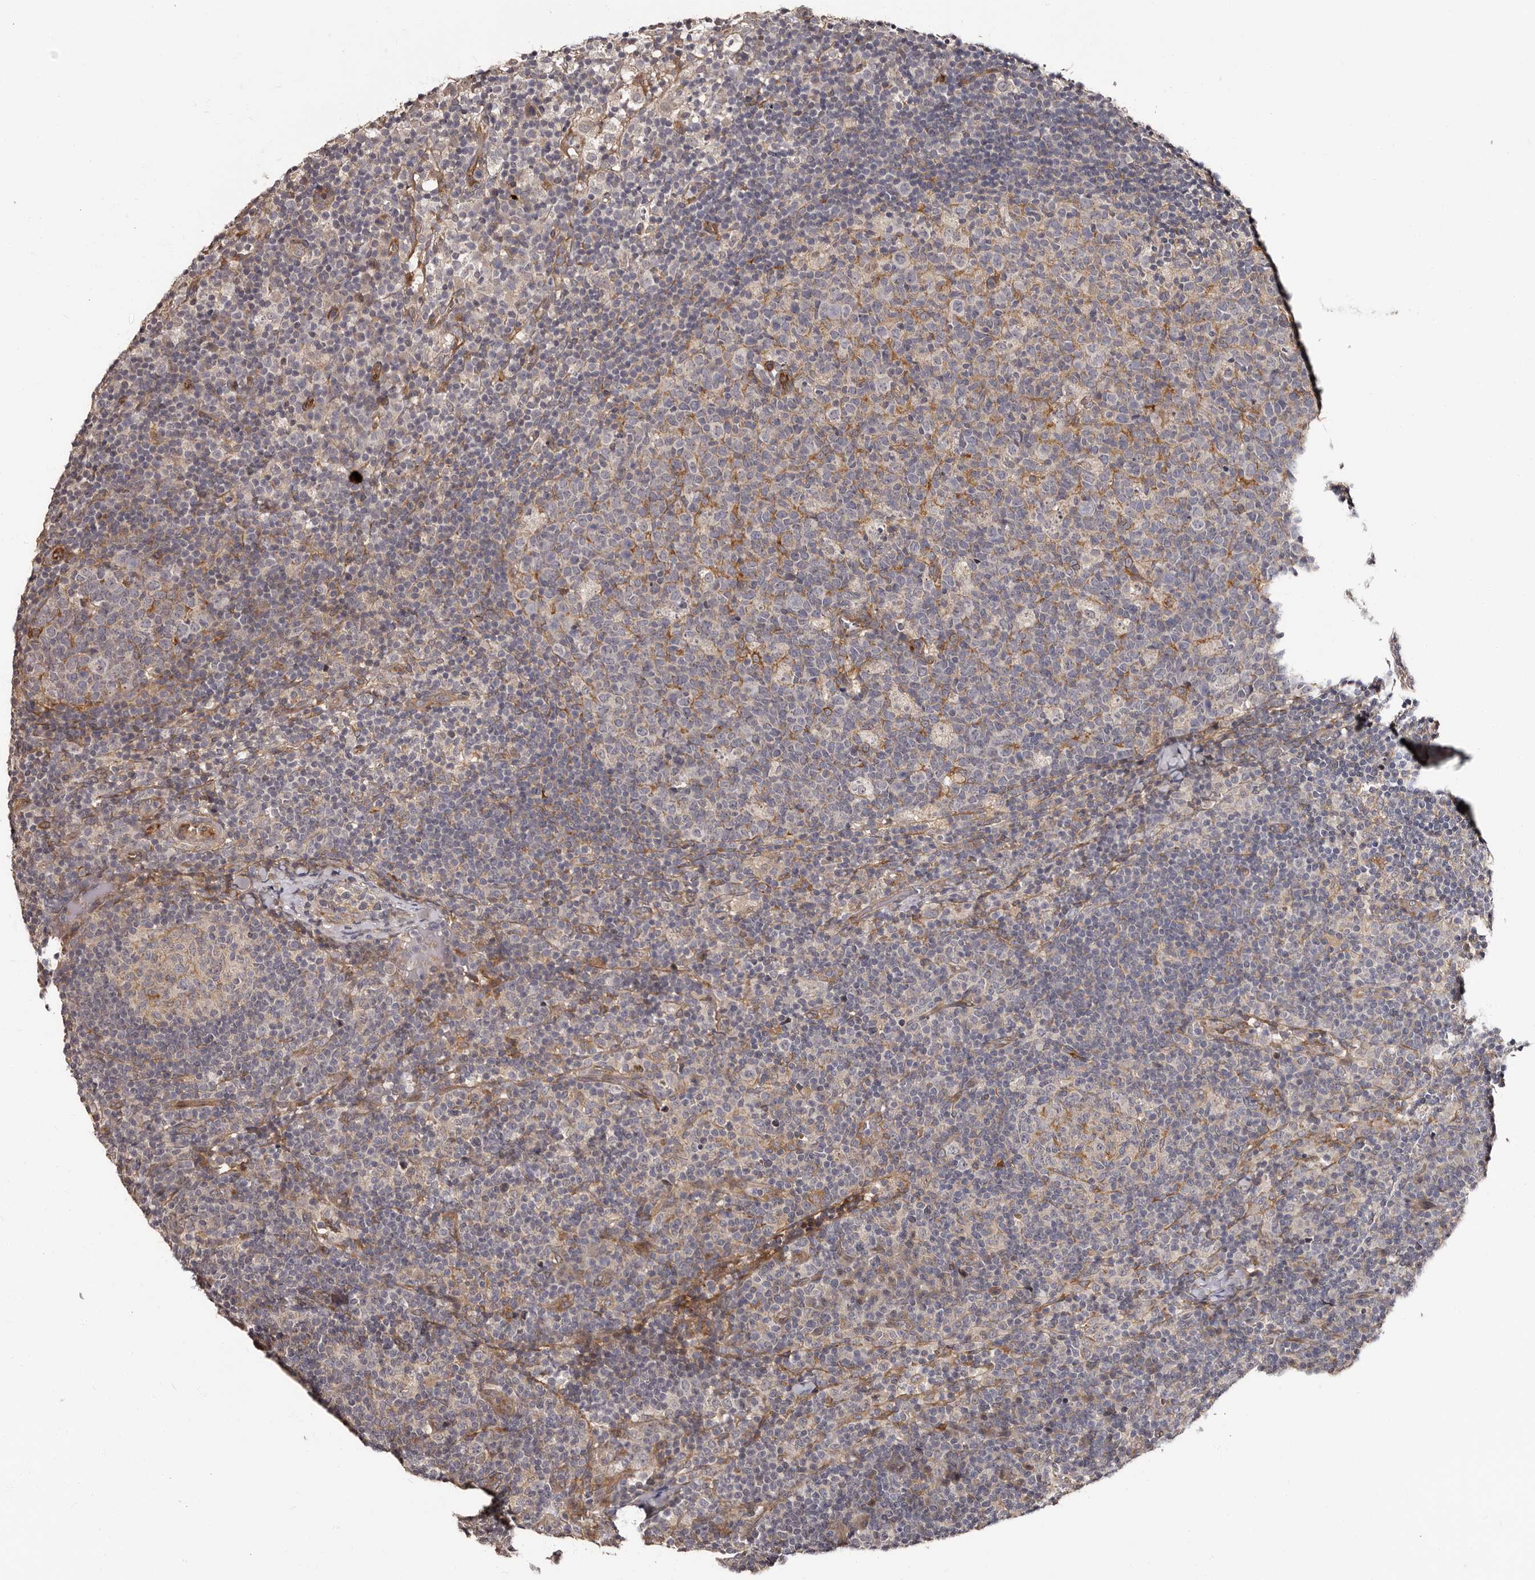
{"staining": {"intensity": "negative", "quantity": "none", "location": "none"}, "tissue": "lymph node", "cell_type": "Germinal center cells", "image_type": "normal", "snomed": [{"axis": "morphology", "description": "Normal tissue, NOS"}, {"axis": "morphology", "description": "Inflammation, NOS"}, {"axis": "topography", "description": "Lymph node"}], "caption": "DAB immunohistochemical staining of benign human lymph node displays no significant expression in germinal center cells. Nuclei are stained in blue.", "gene": "TBC1D22B", "patient": {"sex": "male", "age": 55}}